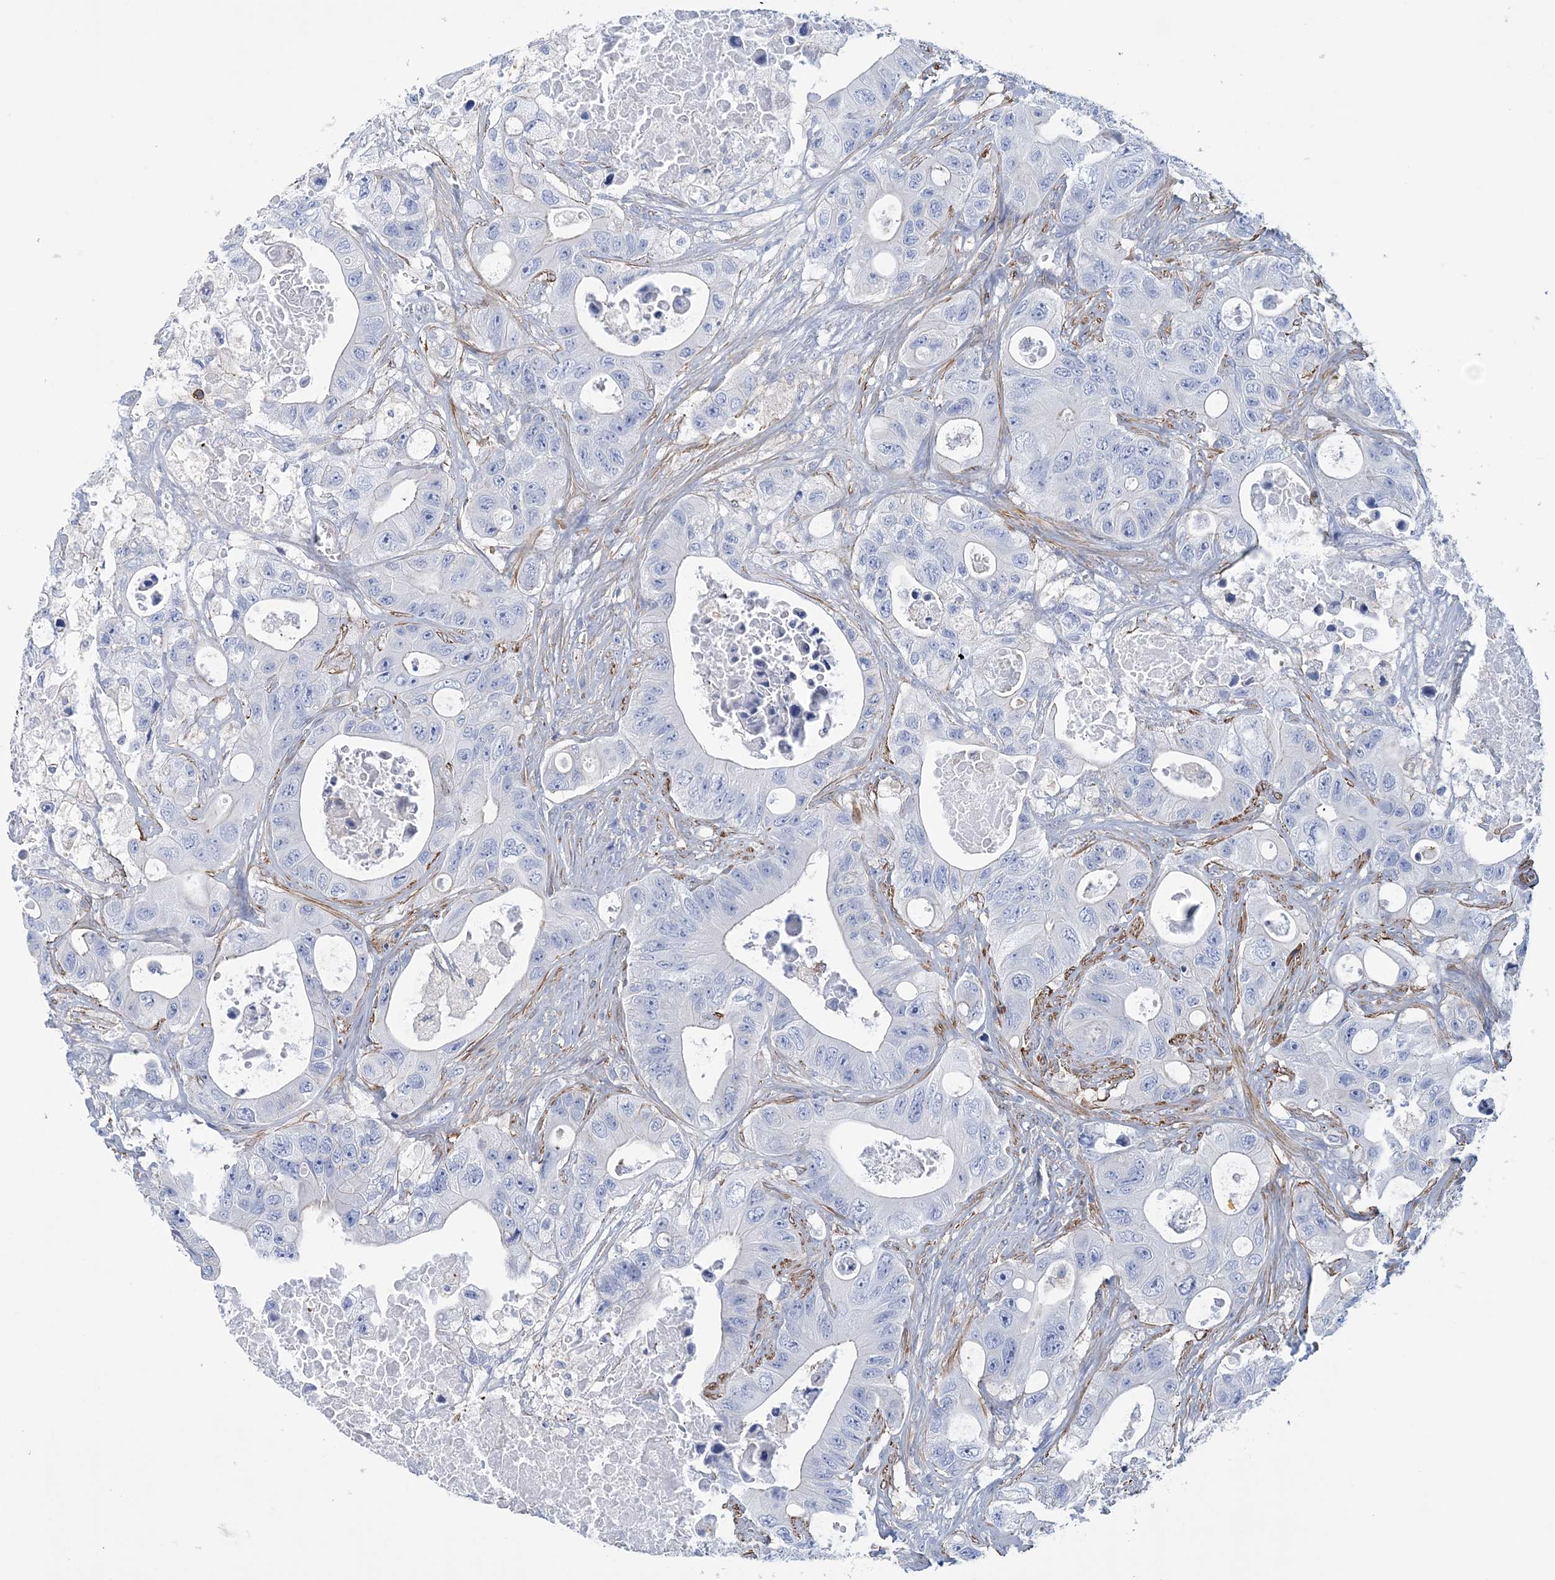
{"staining": {"intensity": "negative", "quantity": "none", "location": "none"}, "tissue": "colorectal cancer", "cell_type": "Tumor cells", "image_type": "cancer", "snomed": [{"axis": "morphology", "description": "Adenocarcinoma, NOS"}, {"axis": "topography", "description": "Colon"}], "caption": "There is no significant expression in tumor cells of colorectal cancer (adenocarcinoma).", "gene": "C11orf21", "patient": {"sex": "female", "age": 46}}